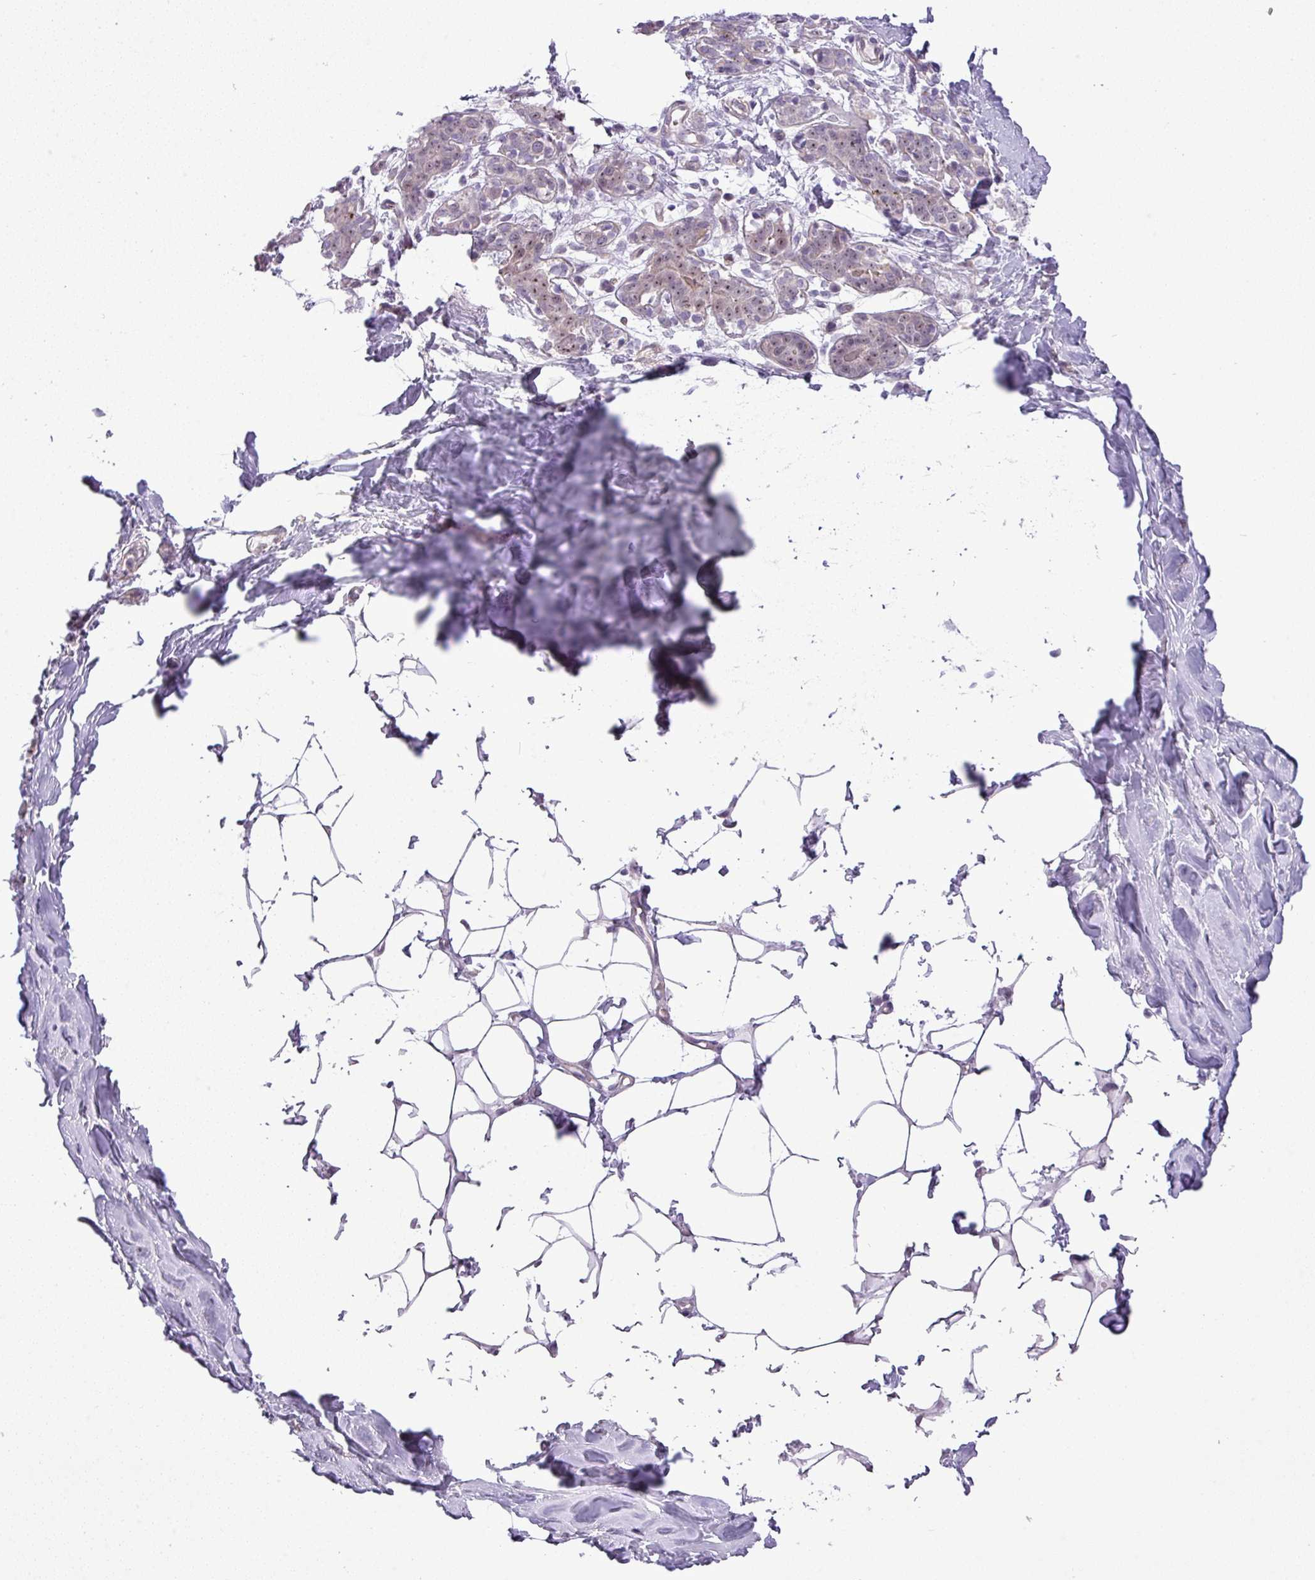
{"staining": {"intensity": "negative", "quantity": "none", "location": "none"}, "tissue": "breast", "cell_type": "Adipocytes", "image_type": "normal", "snomed": [{"axis": "morphology", "description": "Normal tissue, NOS"}, {"axis": "topography", "description": "Breast"}], "caption": "DAB immunohistochemical staining of normal breast exhibits no significant positivity in adipocytes. (Immunohistochemistry (ihc), brightfield microscopy, high magnification).", "gene": "MAK16", "patient": {"sex": "female", "age": 27}}